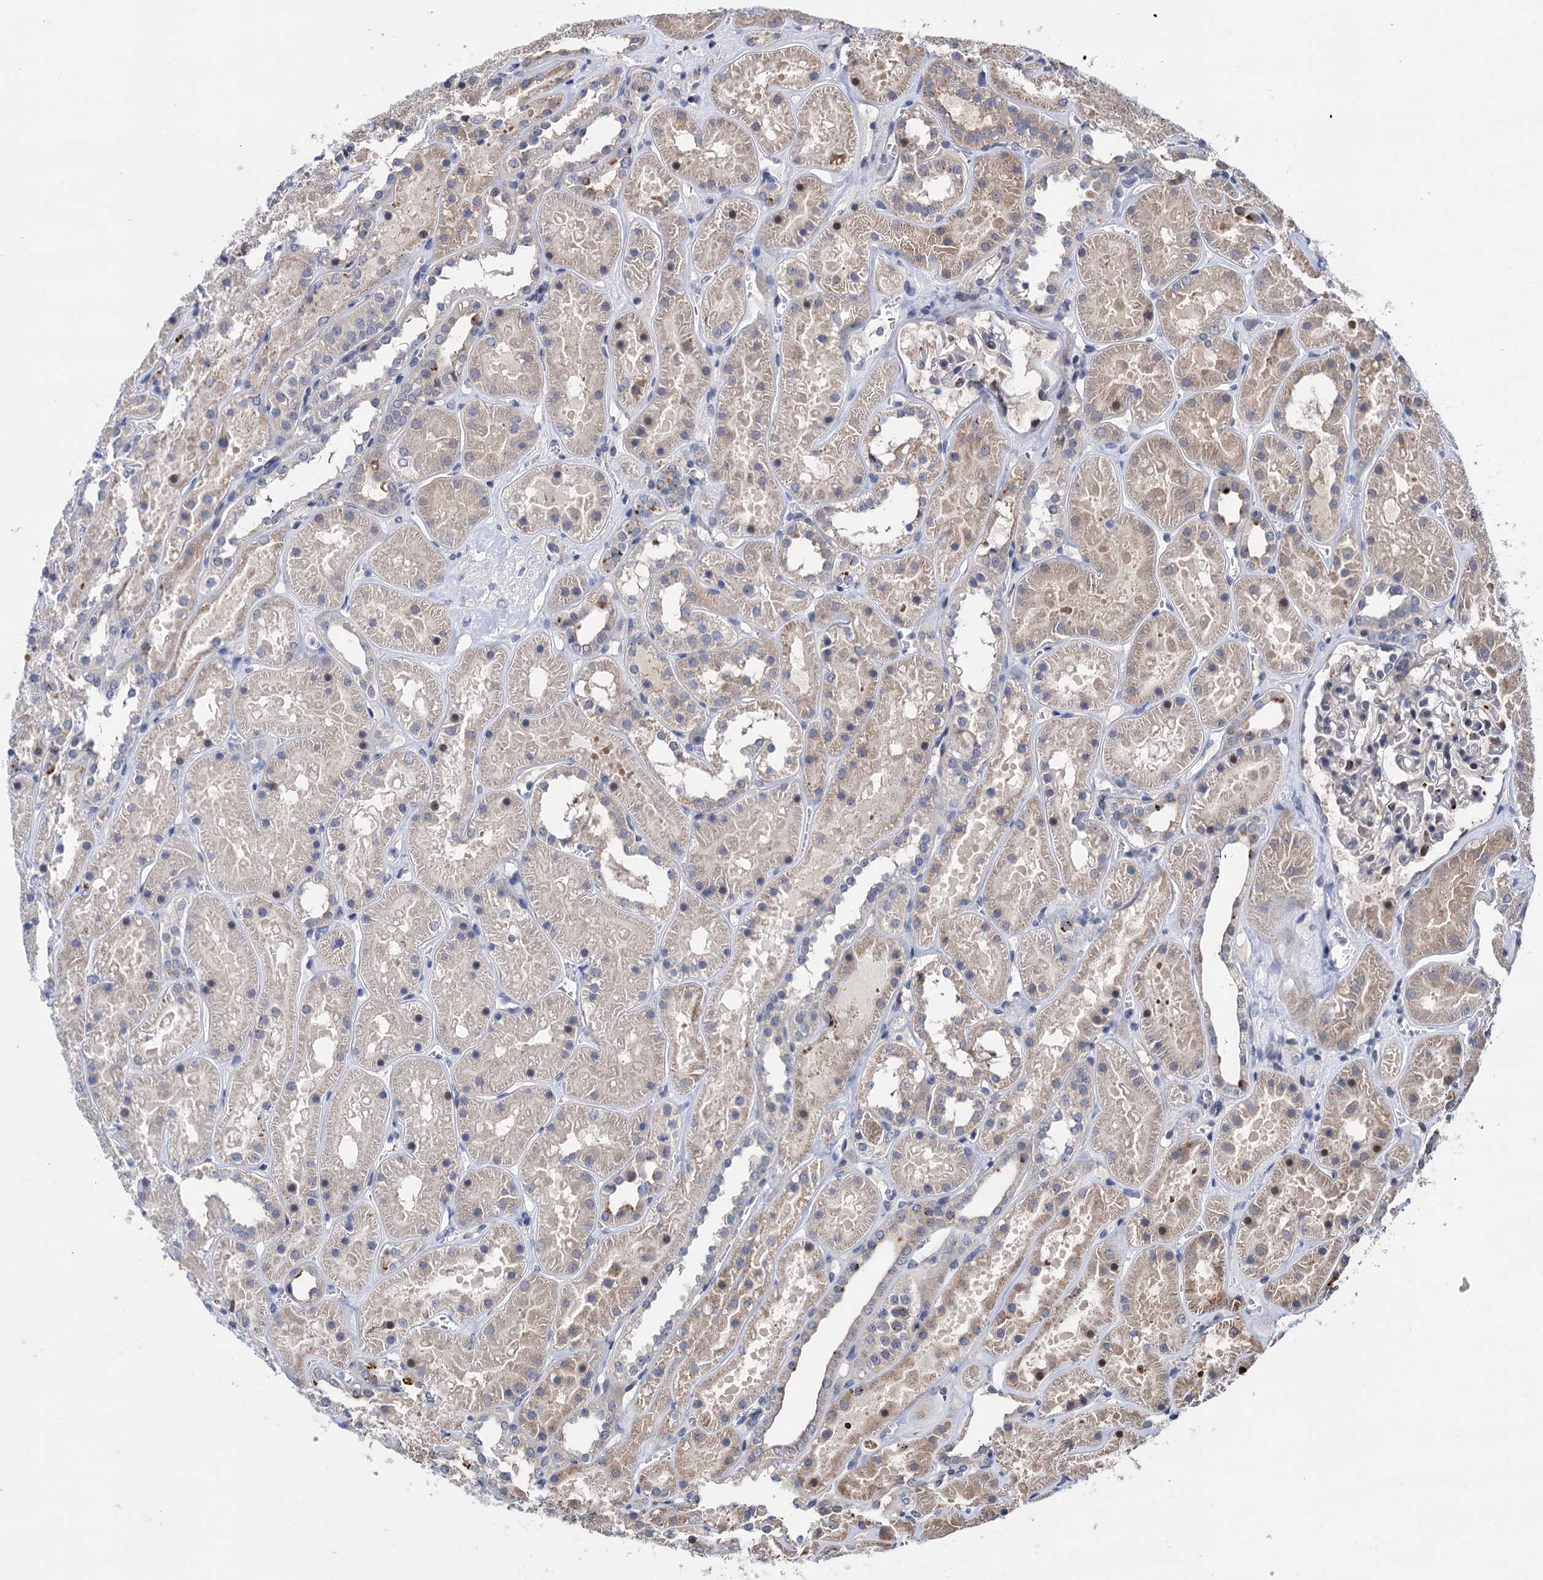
{"staining": {"intensity": "weak", "quantity": "<25%", "location": "cytoplasmic/membranous"}, "tissue": "kidney", "cell_type": "Cells in glomeruli", "image_type": "normal", "snomed": [{"axis": "morphology", "description": "Normal tissue, NOS"}, {"axis": "topography", "description": "Kidney"}], "caption": "DAB (3,3'-diaminobenzidine) immunohistochemical staining of benign human kidney shows no significant expression in cells in glomeruli.", "gene": "UBR1", "patient": {"sex": "female", "age": 41}}